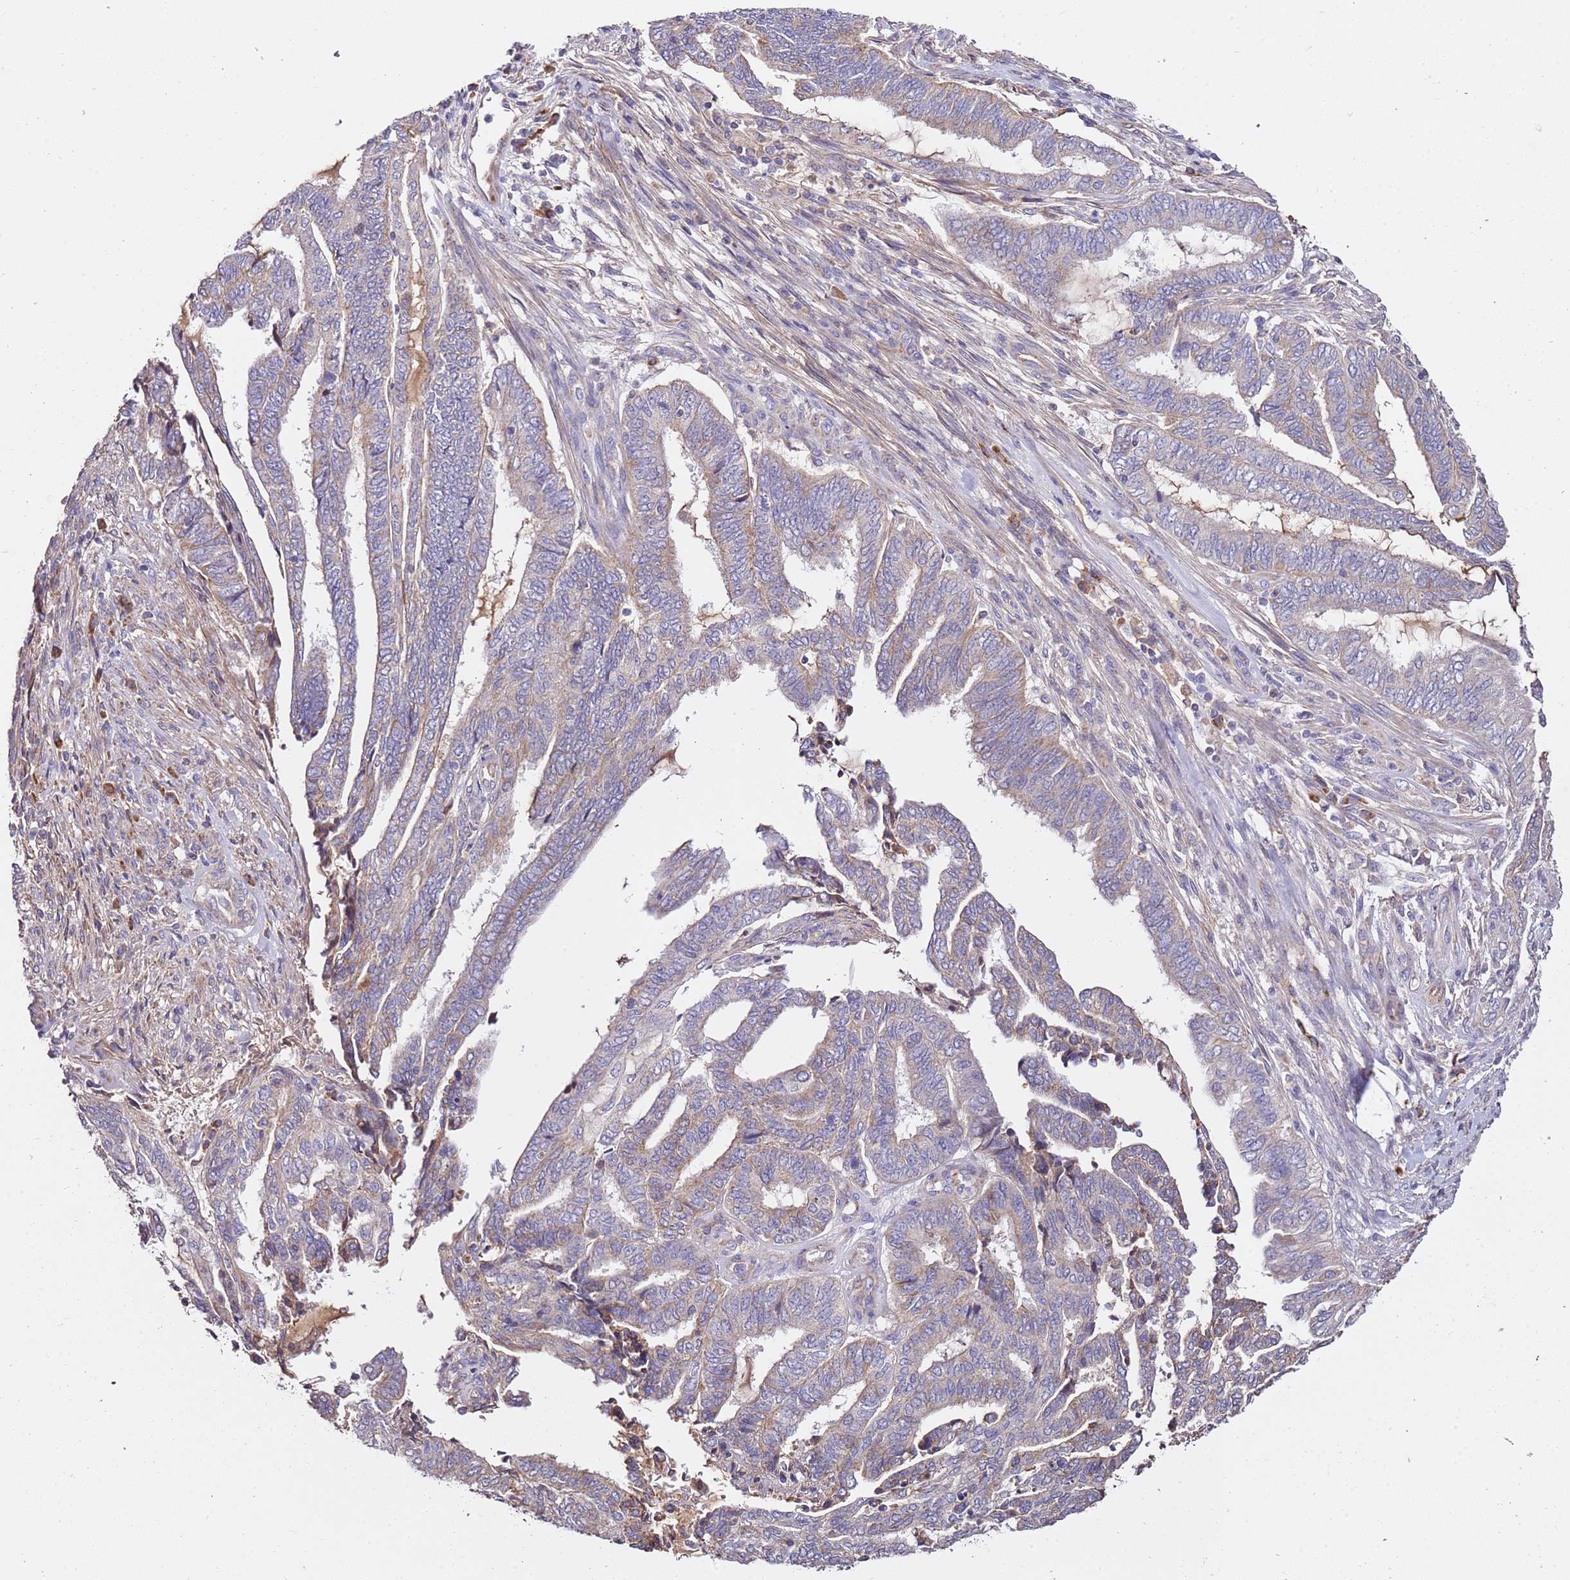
{"staining": {"intensity": "weak", "quantity": "<25%", "location": "cytoplasmic/membranous"}, "tissue": "endometrial cancer", "cell_type": "Tumor cells", "image_type": "cancer", "snomed": [{"axis": "morphology", "description": "Adenocarcinoma, NOS"}, {"axis": "topography", "description": "Uterus"}, {"axis": "topography", "description": "Endometrium"}], "caption": "DAB immunohistochemical staining of human endometrial cancer reveals no significant positivity in tumor cells. (DAB (3,3'-diaminobenzidine) immunohistochemistry (IHC), high magnification).", "gene": "OR2B11", "patient": {"sex": "female", "age": 70}}